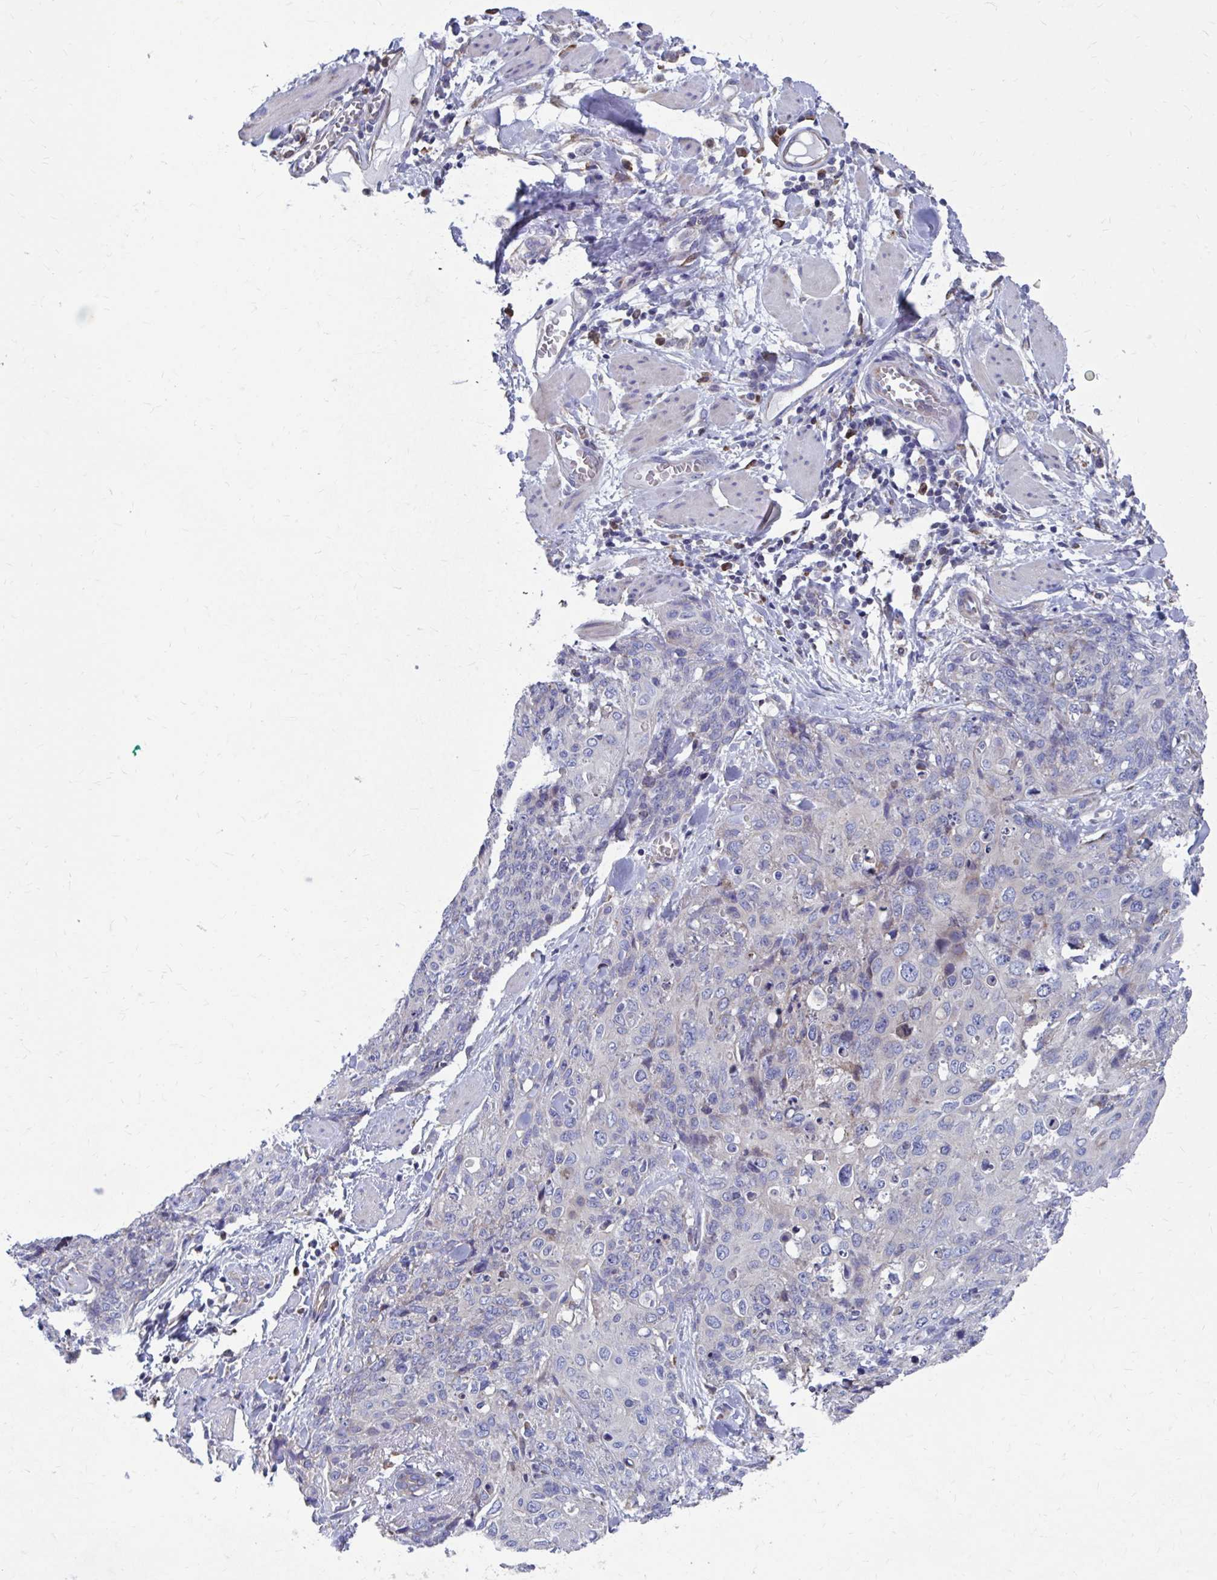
{"staining": {"intensity": "negative", "quantity": "none", "location": "none"}, "tissue": "skin cancer", "cell_type": "Tumor cells", "image_type": "cancer", "snomed": [{"axis": "morphology", "description": "Squamous cell carcinoma, NOS"}, {"axis": "topography", "description": "Skin"}, {"axis": "topography", "description": "Vulva"}], "caption": "Tumor cells show no significant expression in squamous cell carcinoma (skin).", "gene": "FKBP2", "patient": {"sex": "female", "age": 85}}